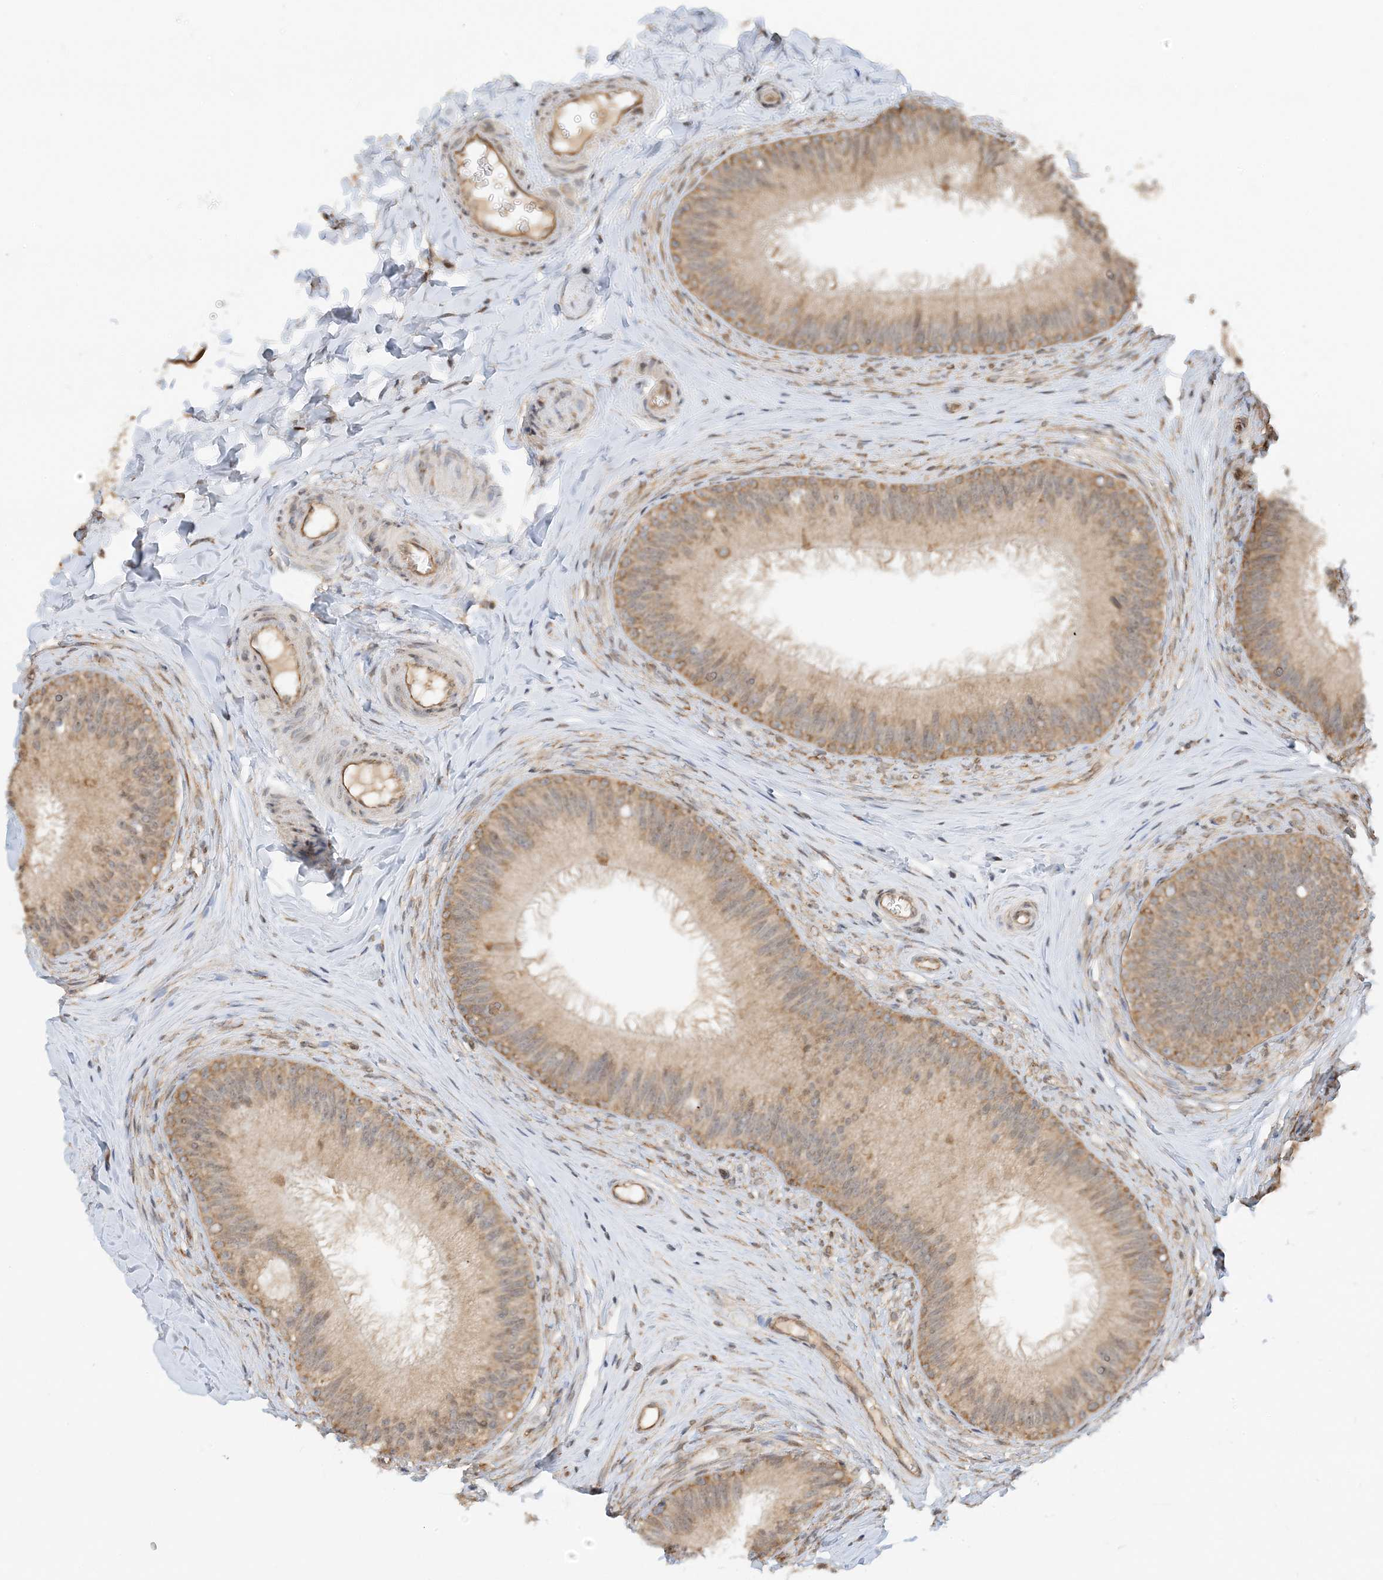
{"staining": {"intensity": "moderate", "quantity": ">75%", "location": "cytoplasmic/membranous"}, "tissue": "epididymis", "cell_type": "Glandular cells", "image_type": "normal", "snomed": [{"axis": "morphology", "description": "Normal tissue, NOS"}, {"axis": "topography", "description": "Epididymis"}], "caption": "Immunohistochemical staining of benign epididymis shows moderate cytoplasmic/membranous protein expression in approximately >75% of glandular cells.", "gene": "UBAP2L", "patient": {"sex": "male", "age": 27}}